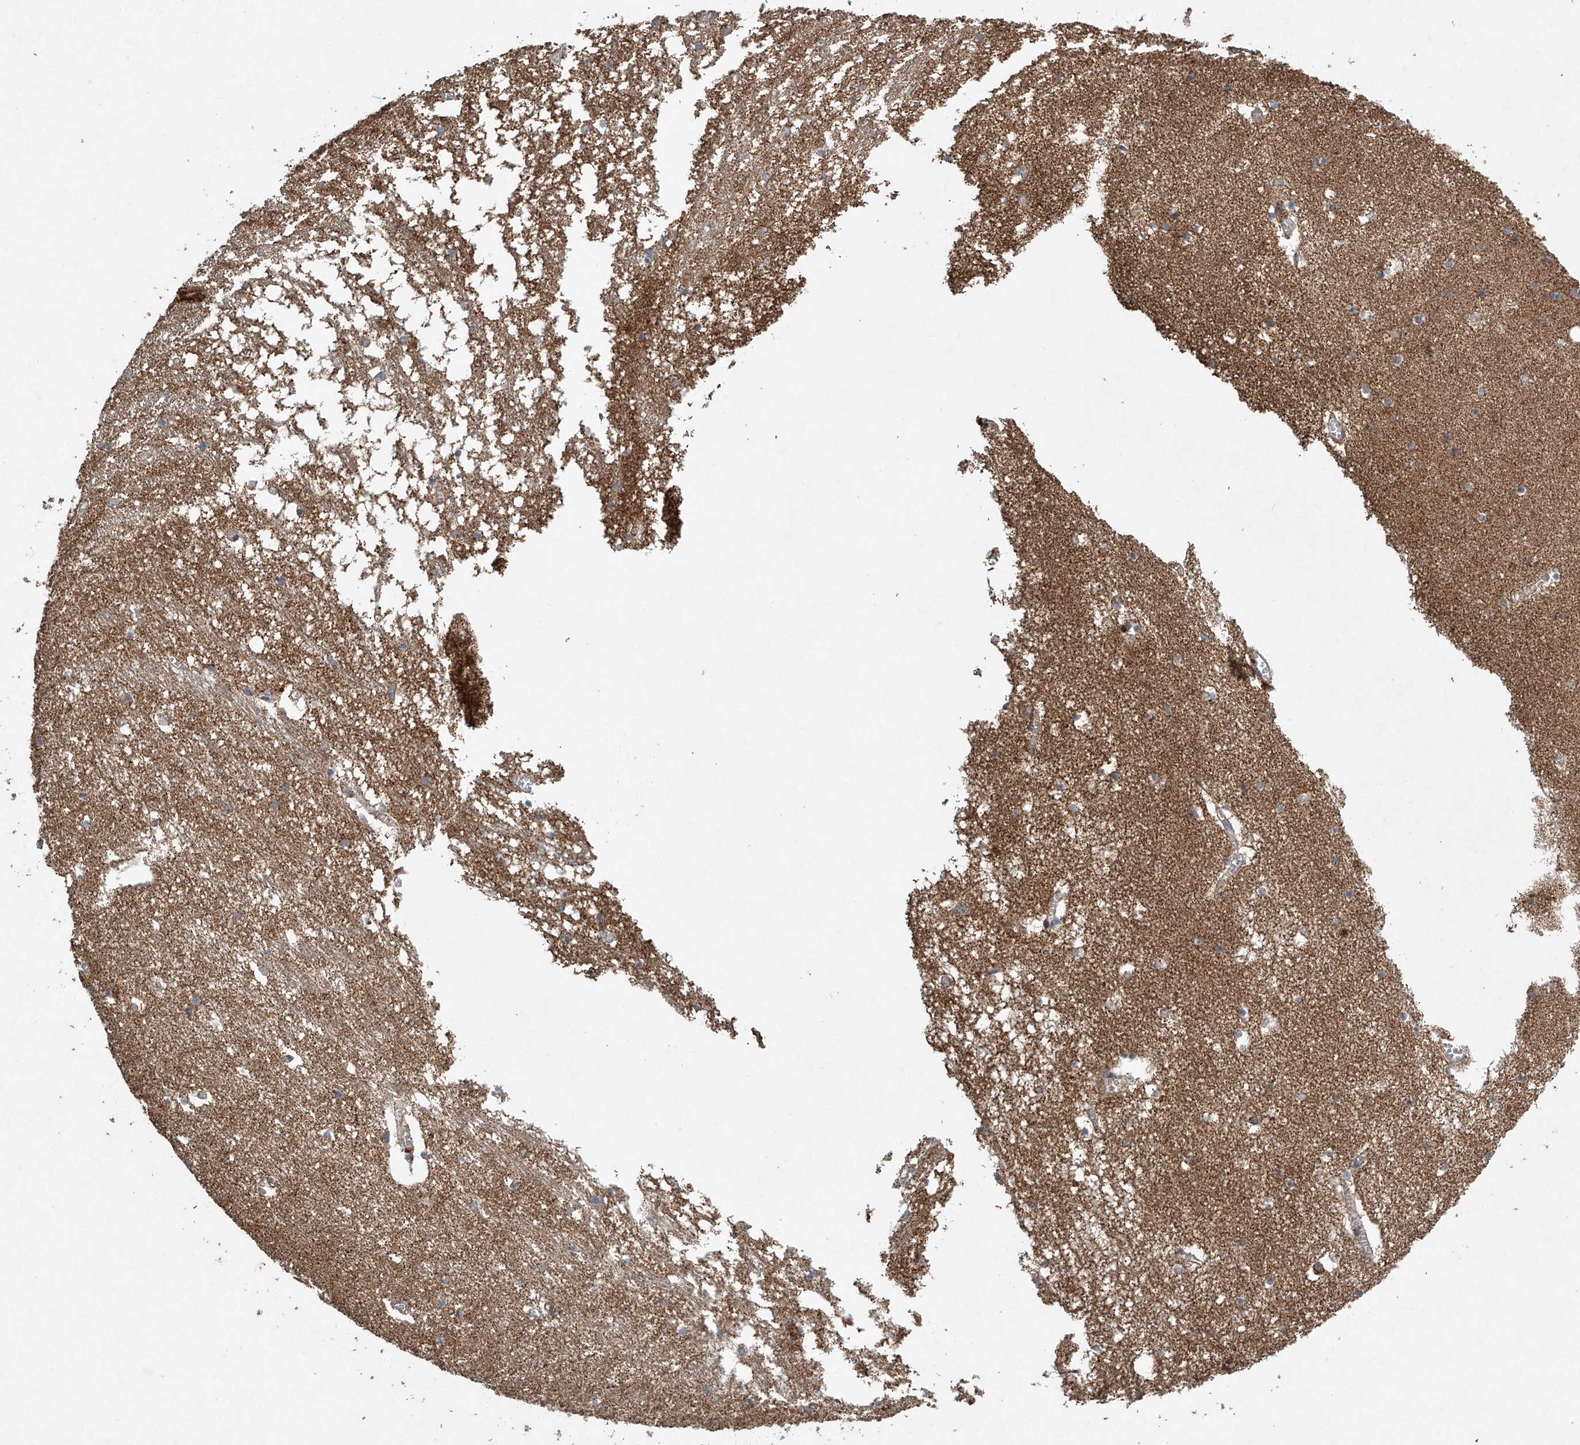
{"staining": {"intensity": "moderate", "quantity": "<25%", "location": "cytoplasmic/membranous"}, "tissue": "hippocampus", "cell_type": "Glial cells", "image_type": "normal", "snomed": [{"axis": "morphology", "description": "Normal tissue, NOS"}, {"axis": "topography", "description": "Hippocampus"}], "caption": "Normal hippocampus reveals moderate cytoplasmic/membranous staining in approximately <25% of glial cells.", "gene": "DCAF11", "patient": {"sex": "male", "age": 70}}